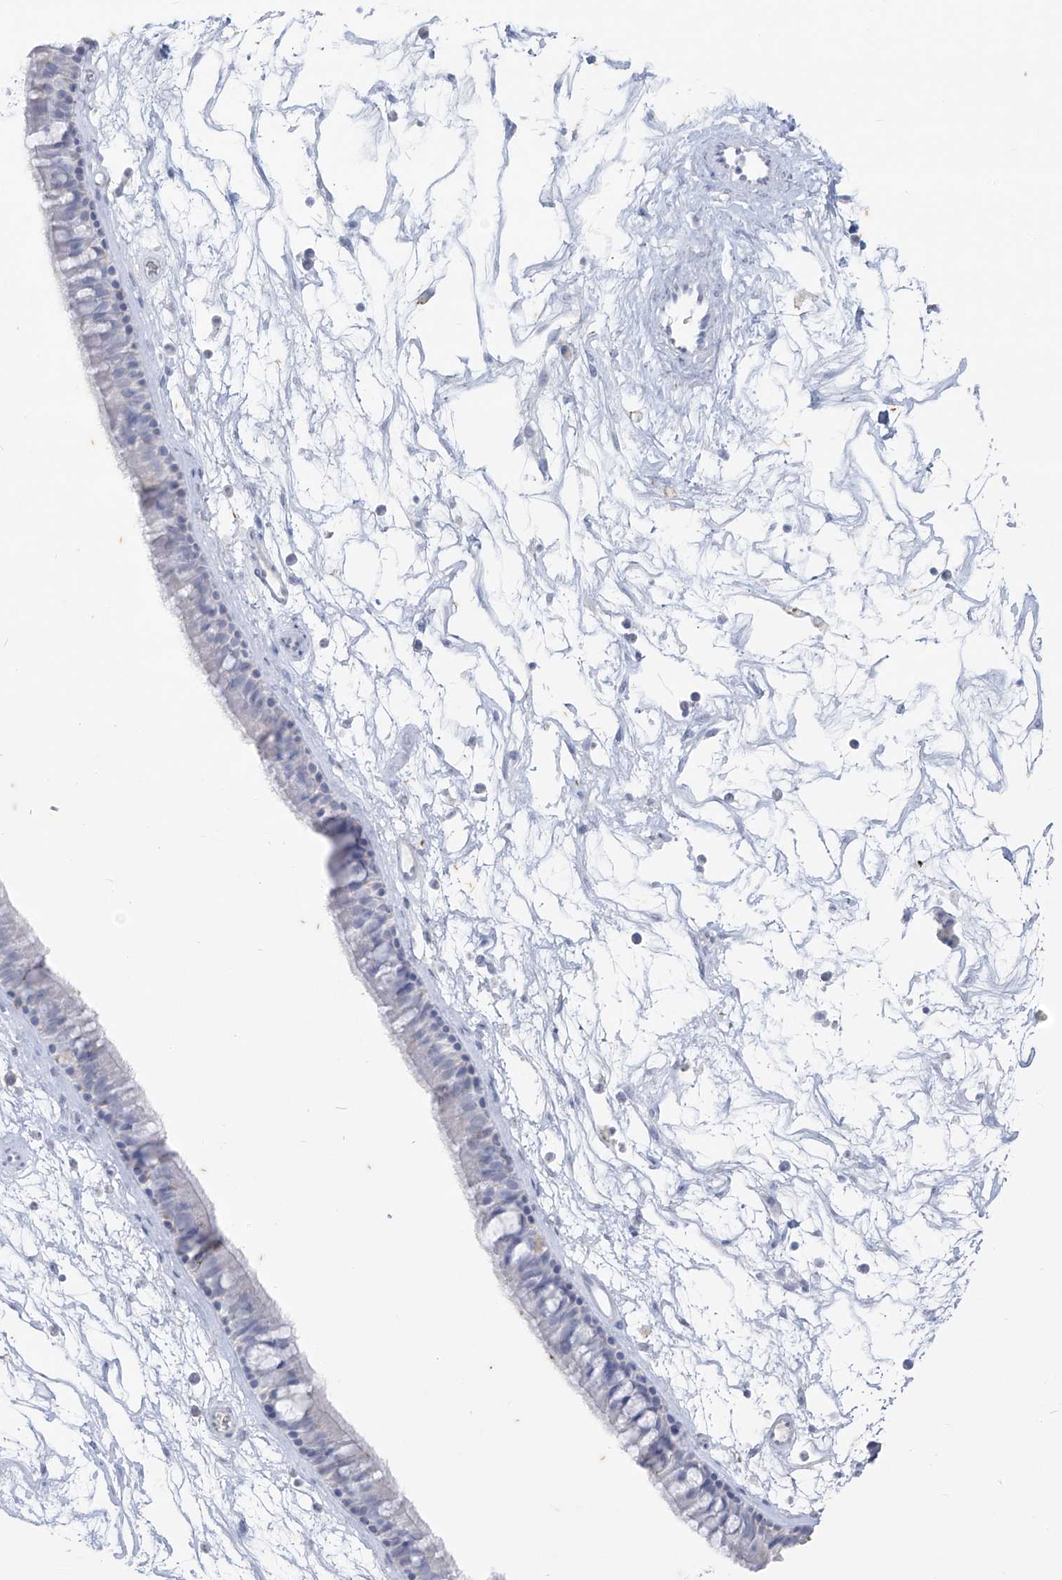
{"staining": {"intensity": "negative", "quantity": "none", "location": "none"}, "tissue": "nasopharynx", "cell_type": "Respiratory epithelial cells", "image_type": "normal", "snomed": [{"axis": "morphology", "description": "Normal tissue, NOS"}, {"axis": "topography", "description": "Nasopharynx"}], "caption": "DAB (3,3'-diaminobenzidine) immunohistochemical staining of benign human nasopharynx demonstrates no significant positivity in respiratory epithelial cells.", "gene": "CX3CR1", "patient": {"sex": "male", "age": 64}}